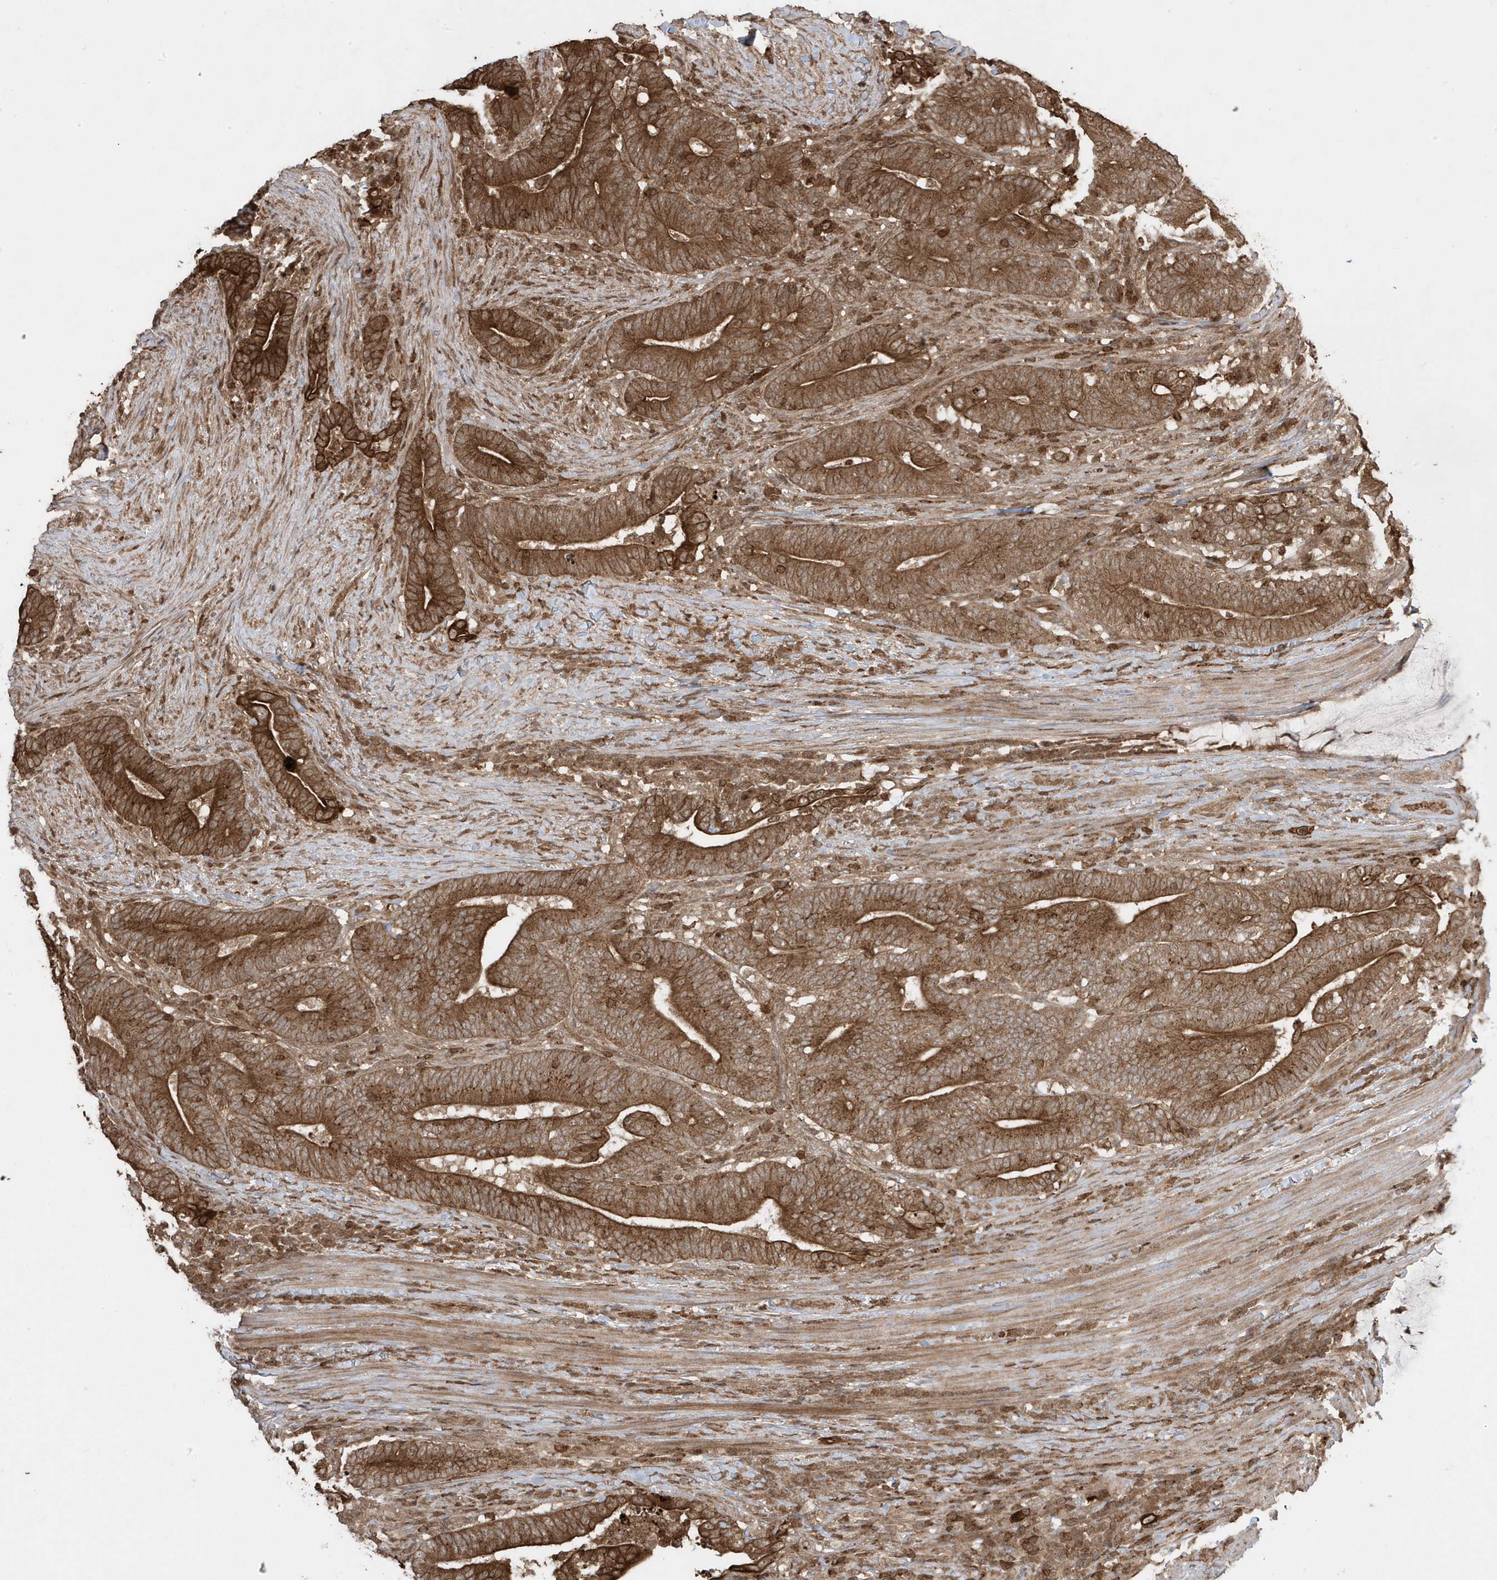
{"staining": {"intensity": "strong", "quantity": ">75%", "location": "cytoplasmic/membranous"}, "tissue": "colorectal cancer", "cell_type": "Tumor cells", "image_type": "cancer", "snomed": [{"axis": "morphology", "description": "Normal tissue, NOS"}, {"axis": "morphology", "description": "Adenocarcinoma, NOS"}, {"axis": "topography", "description": "Colon"}], "caption": "Immunohistochemical staining of colorectal adenocarcinoma displays high levels of strong cytoplasmic/membranous protein expression in approximately >75% of tumor cells.", "gene": "ASAP1", "patient": {"sex": "female", "age": 66}}